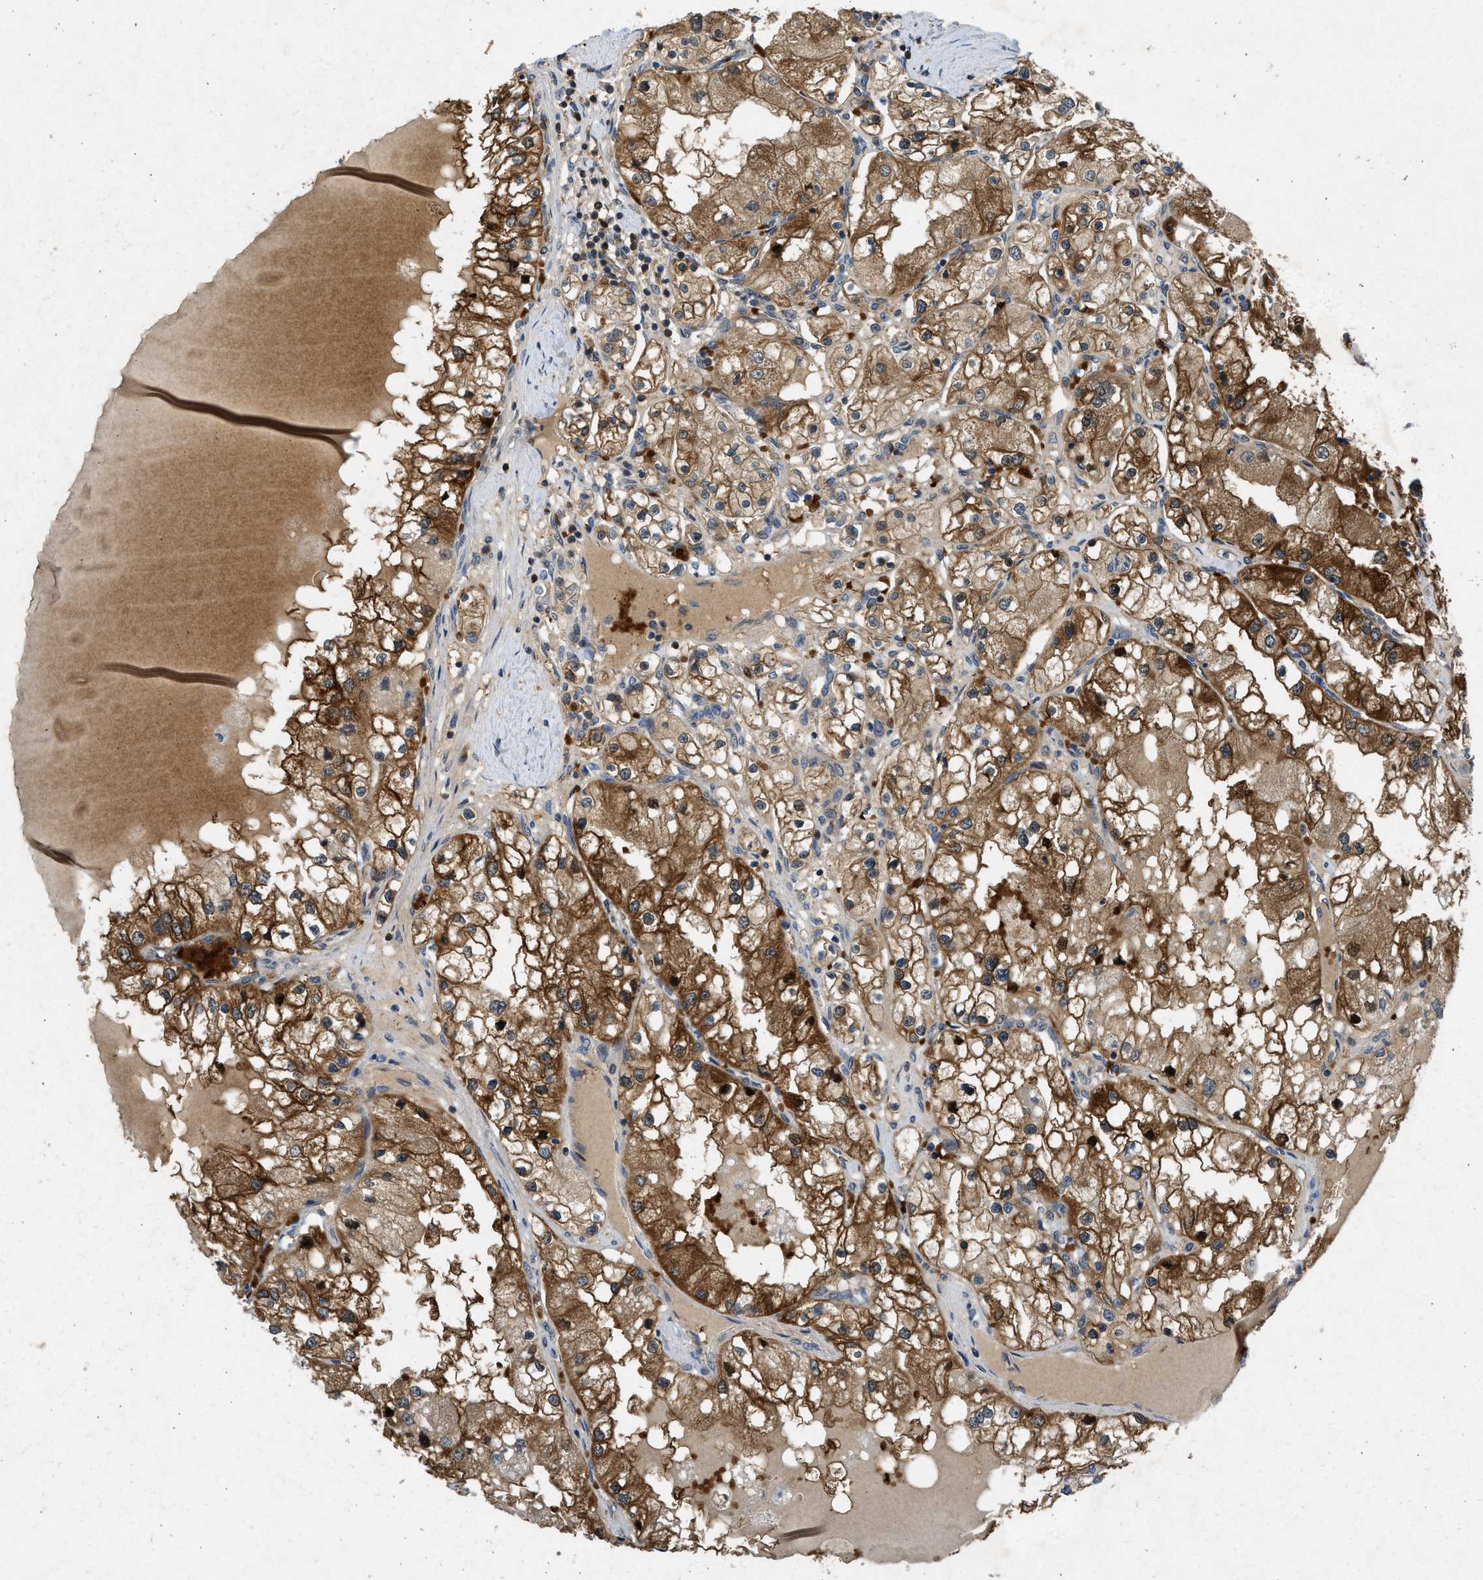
{"staining": {"intensity": "moderate", "quantity": ">75%", "location": "cytoplasmic/membranous"}, "tissue": "renal cancer", "cell_type": "Tumor cells", "image_type": "cancer", "snomed": [{"axis": "morphology", "description": "Adenocarcinoma, NOS"}, {"axis": "topography", "description": "Kidney"}], "caption": "An immunohistochemistry (IHC) photomicrograph of tumor tissue is shown. Protein staining in brown highlights moderate cytoplasmic/membranous positivity in renal cancer (adenocarcinoma) within tumor cells.", "gene": "MAPK7", "patient": {"sex": "male", "age": 68}}